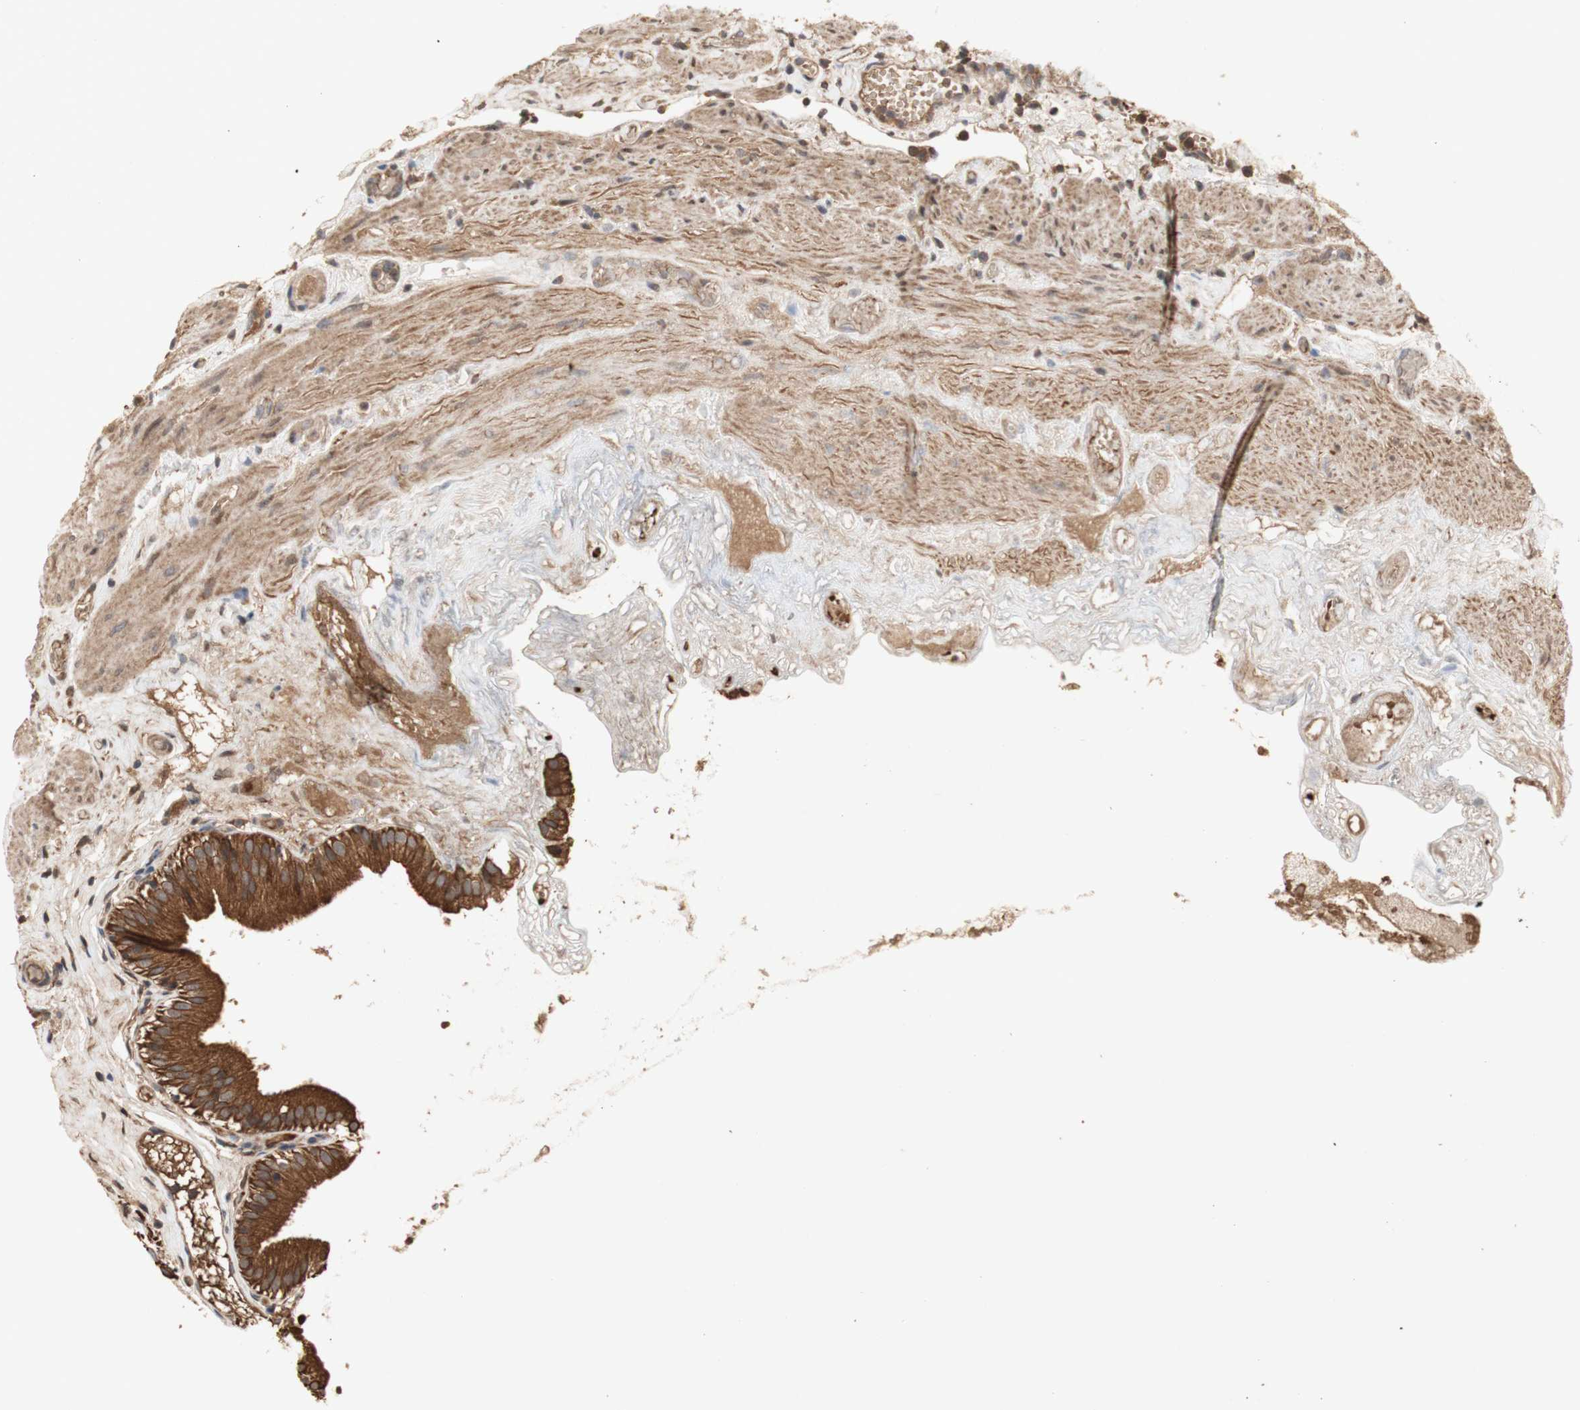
{"staining": {"intensity": "strong", "quantity": ">75%", "location": "cytoplasmic/membranous"}, "tissue": "gallbladder", "cell_type": "Glandular cells", "image_type": "normal", "snomed": [{"axis": "morphology", "description": "Normal tissue, NOS"}, {"axis": "topography", "description": "Gallbladder"}], "caption": "The histopathology image reveals staining of benign gallbladder, revealing strong cytoplasmic/membranous protein positivity (brown color) within glandular cells. (DAB IHC with brightfield microscopy, high magnification).", "gene": "PKN1", "patient": {"sex": "female", "age": 26}}